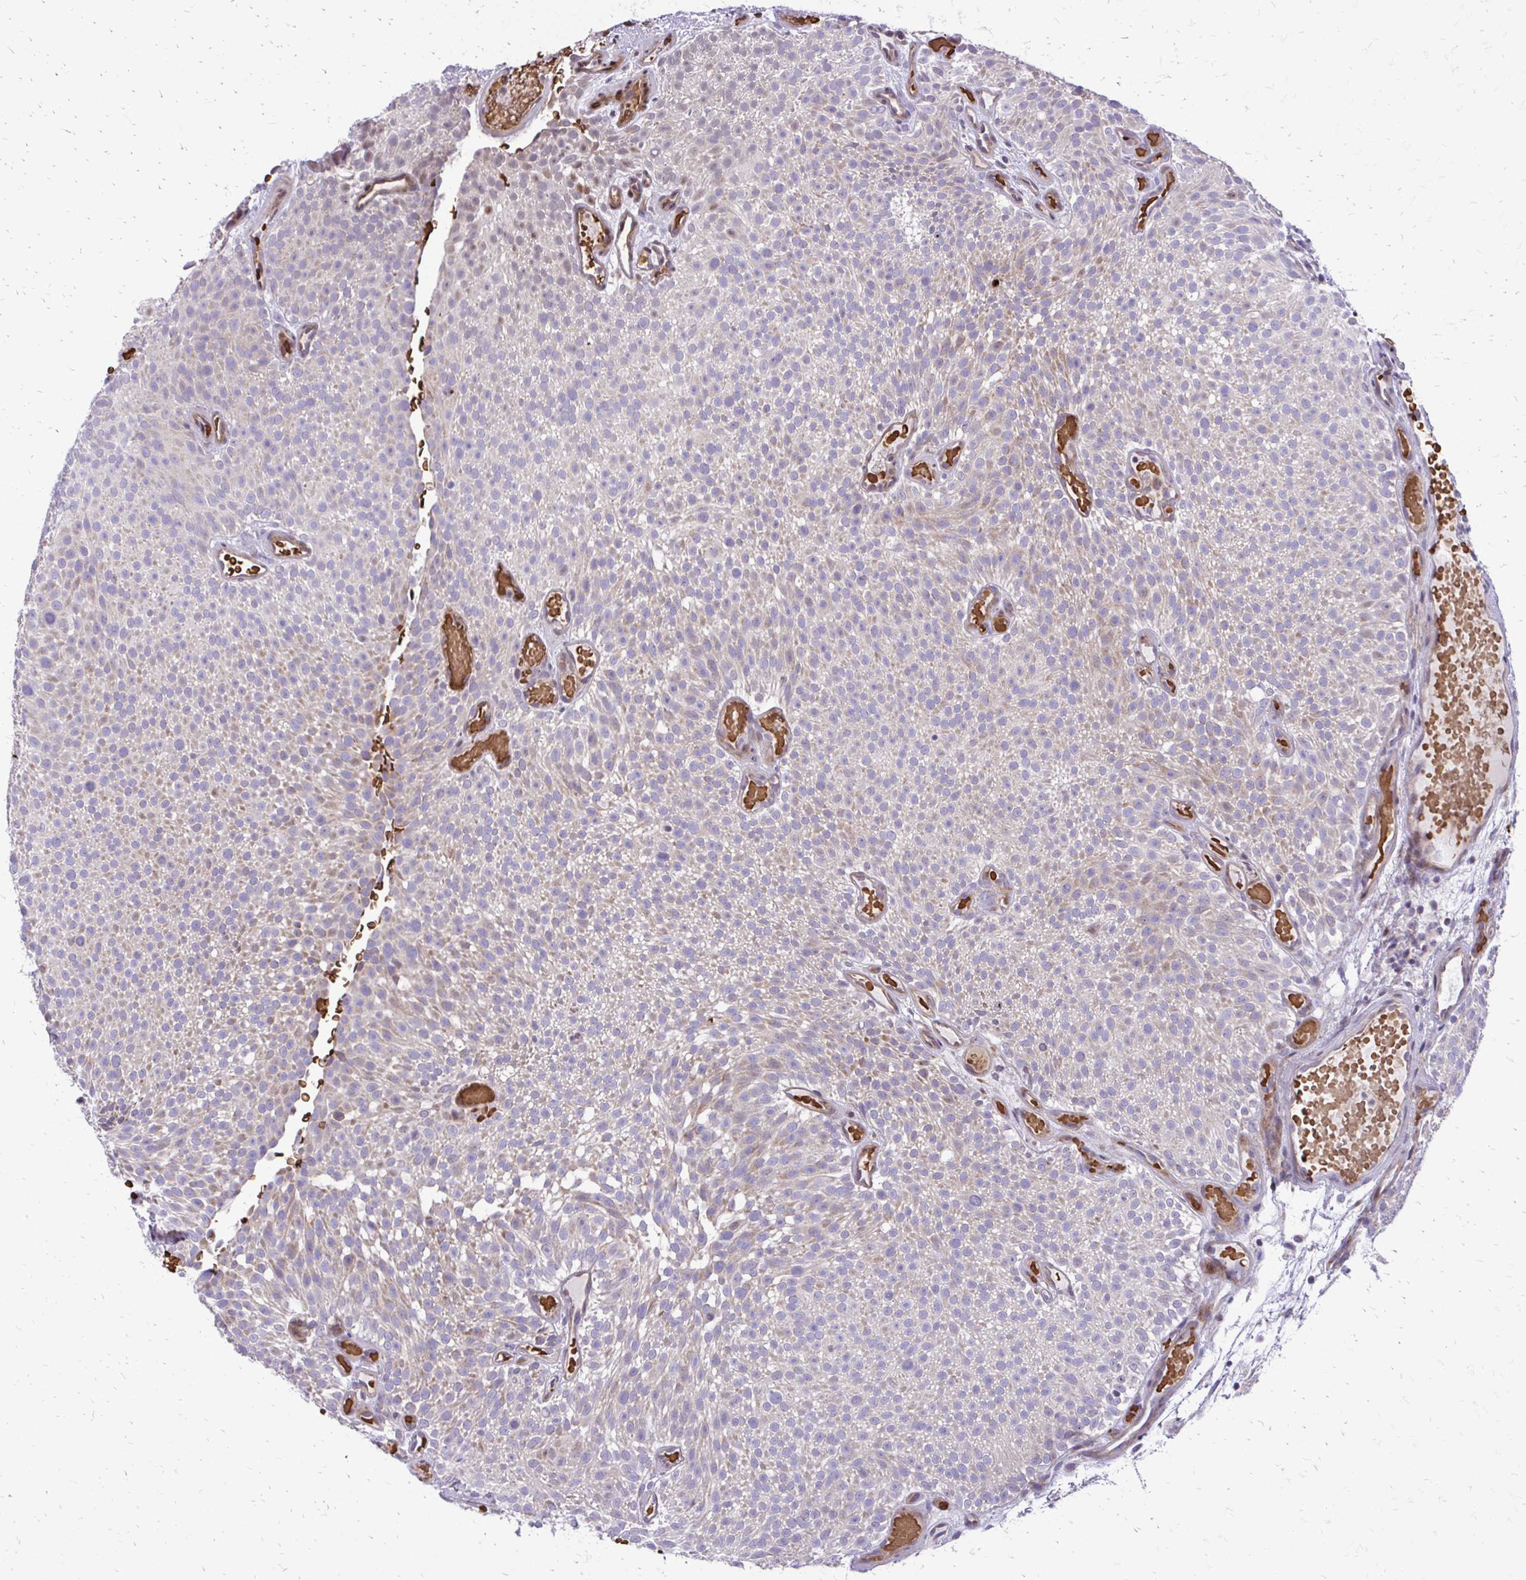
{"staining": {"intensity": "negative", "quantity": "none", "location": "none"}, "tissue": "urothelial cancer", "cell_type": "Tumor cells", "image_type": "cancer", "snomed": [{"axis": "morphology", "description": "Urothelial carcinoma, Low grade"}, {"axis": "topography", "description": "Urinary bladder"}], "caption": "This is a histopathology image of immunohistochemistry (IHC) staining of urothelial carcinoma (low-grade), which shows no positivity in tumor cells.", "gene": "FUNDC2", "patient": {"sex": "male", "age": 78}}